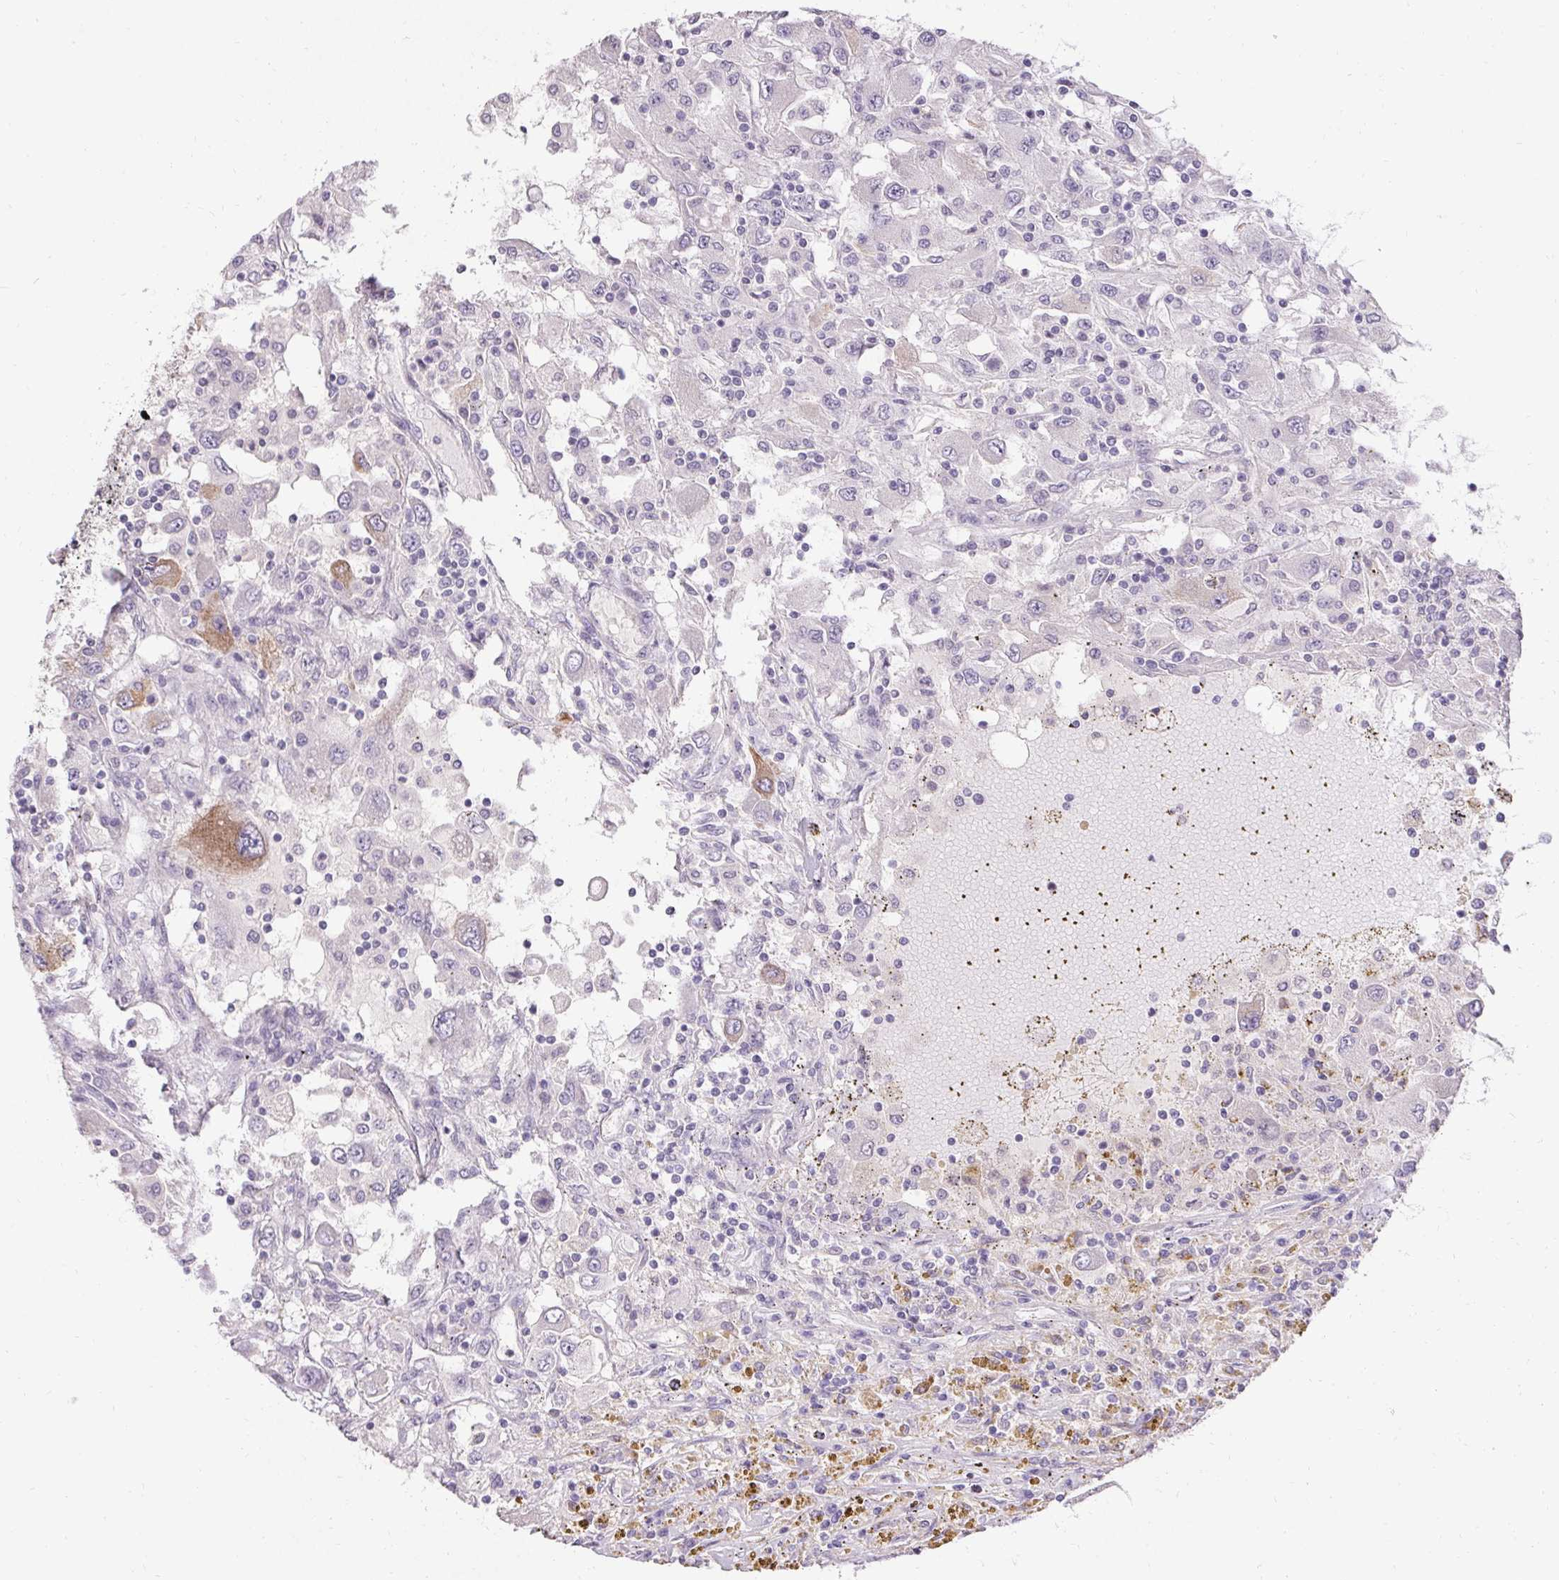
{"staining": {"intensity": "moderate", "quantity": "<25%", "location": "cytoplasmic/membranous"}, "tissue": "renal cancer", "cell_type": "Tumor cells", "image_type": "cancer", "snomed": [{"axis": "morphology", "description": "Adenocarcinoma, NOS"}, {"axis": "topography", "description": "Kidney"}], "caption": "About <25% of tumor cells in renal cancer show moderate cytoplasmic/membranous protein staining as visualized by brown immunohistochemical staining.", "gene": "HSD17B3", "patient": {"sex": "female", "age": 67}}